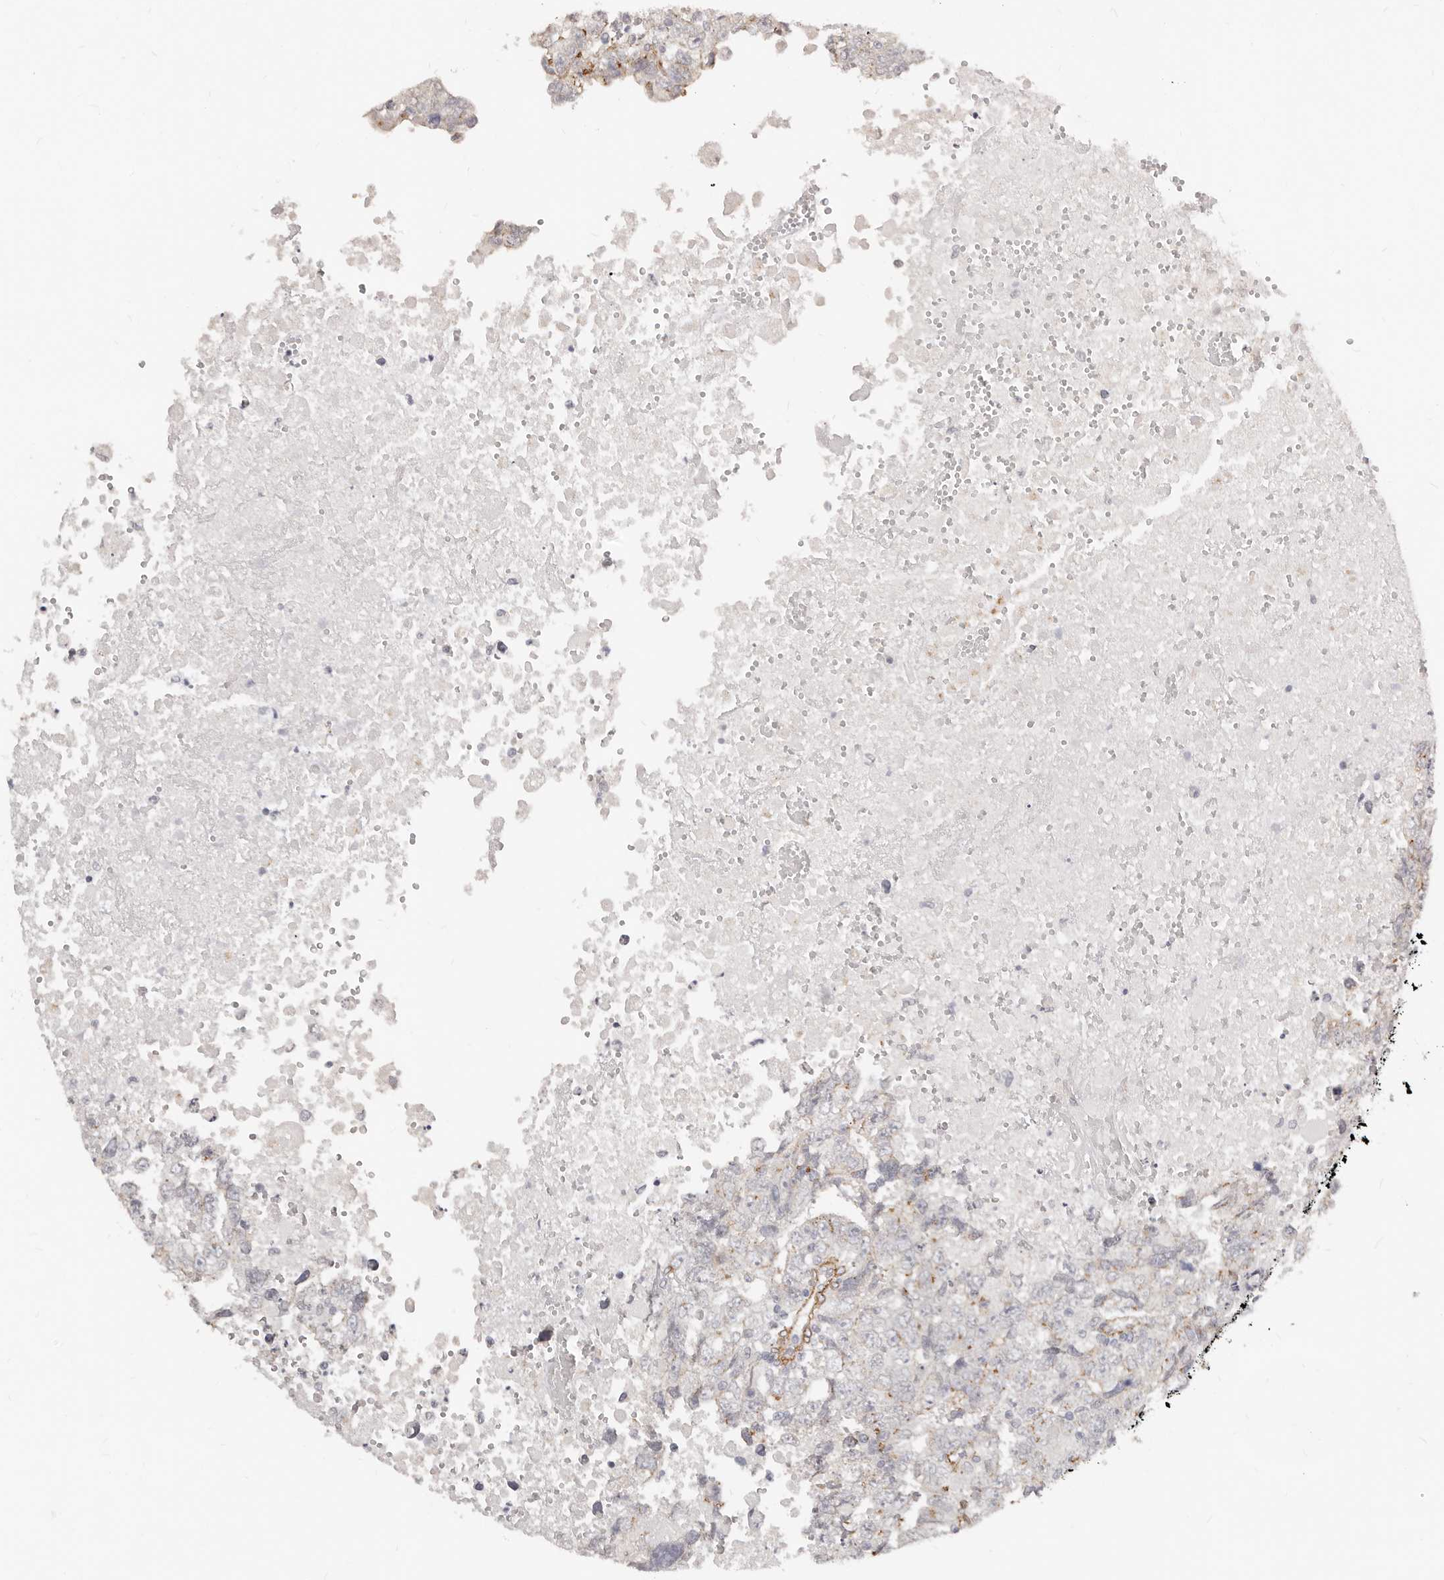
{"staining": {"intensity": "weak", "quantity": "<25%", "location": "cytoplasmic/membranous"}, "tissue": "testis cancer", "cell_type": "Tumor cells", "image_type": "cancer", "snomed": [{"axis": "morphology", "description": "Carcinoma, Embryonal, NOS"}, {"axis": "topography", "description": "Testis"}], "caption": "IHC photomicrograph of testis embryonal carcinoma stained for a protein (brown), which demonstrates no expression in tumor cells.", "gene": "RABAC1", "patient": {"sex": "male", "age": 37}}